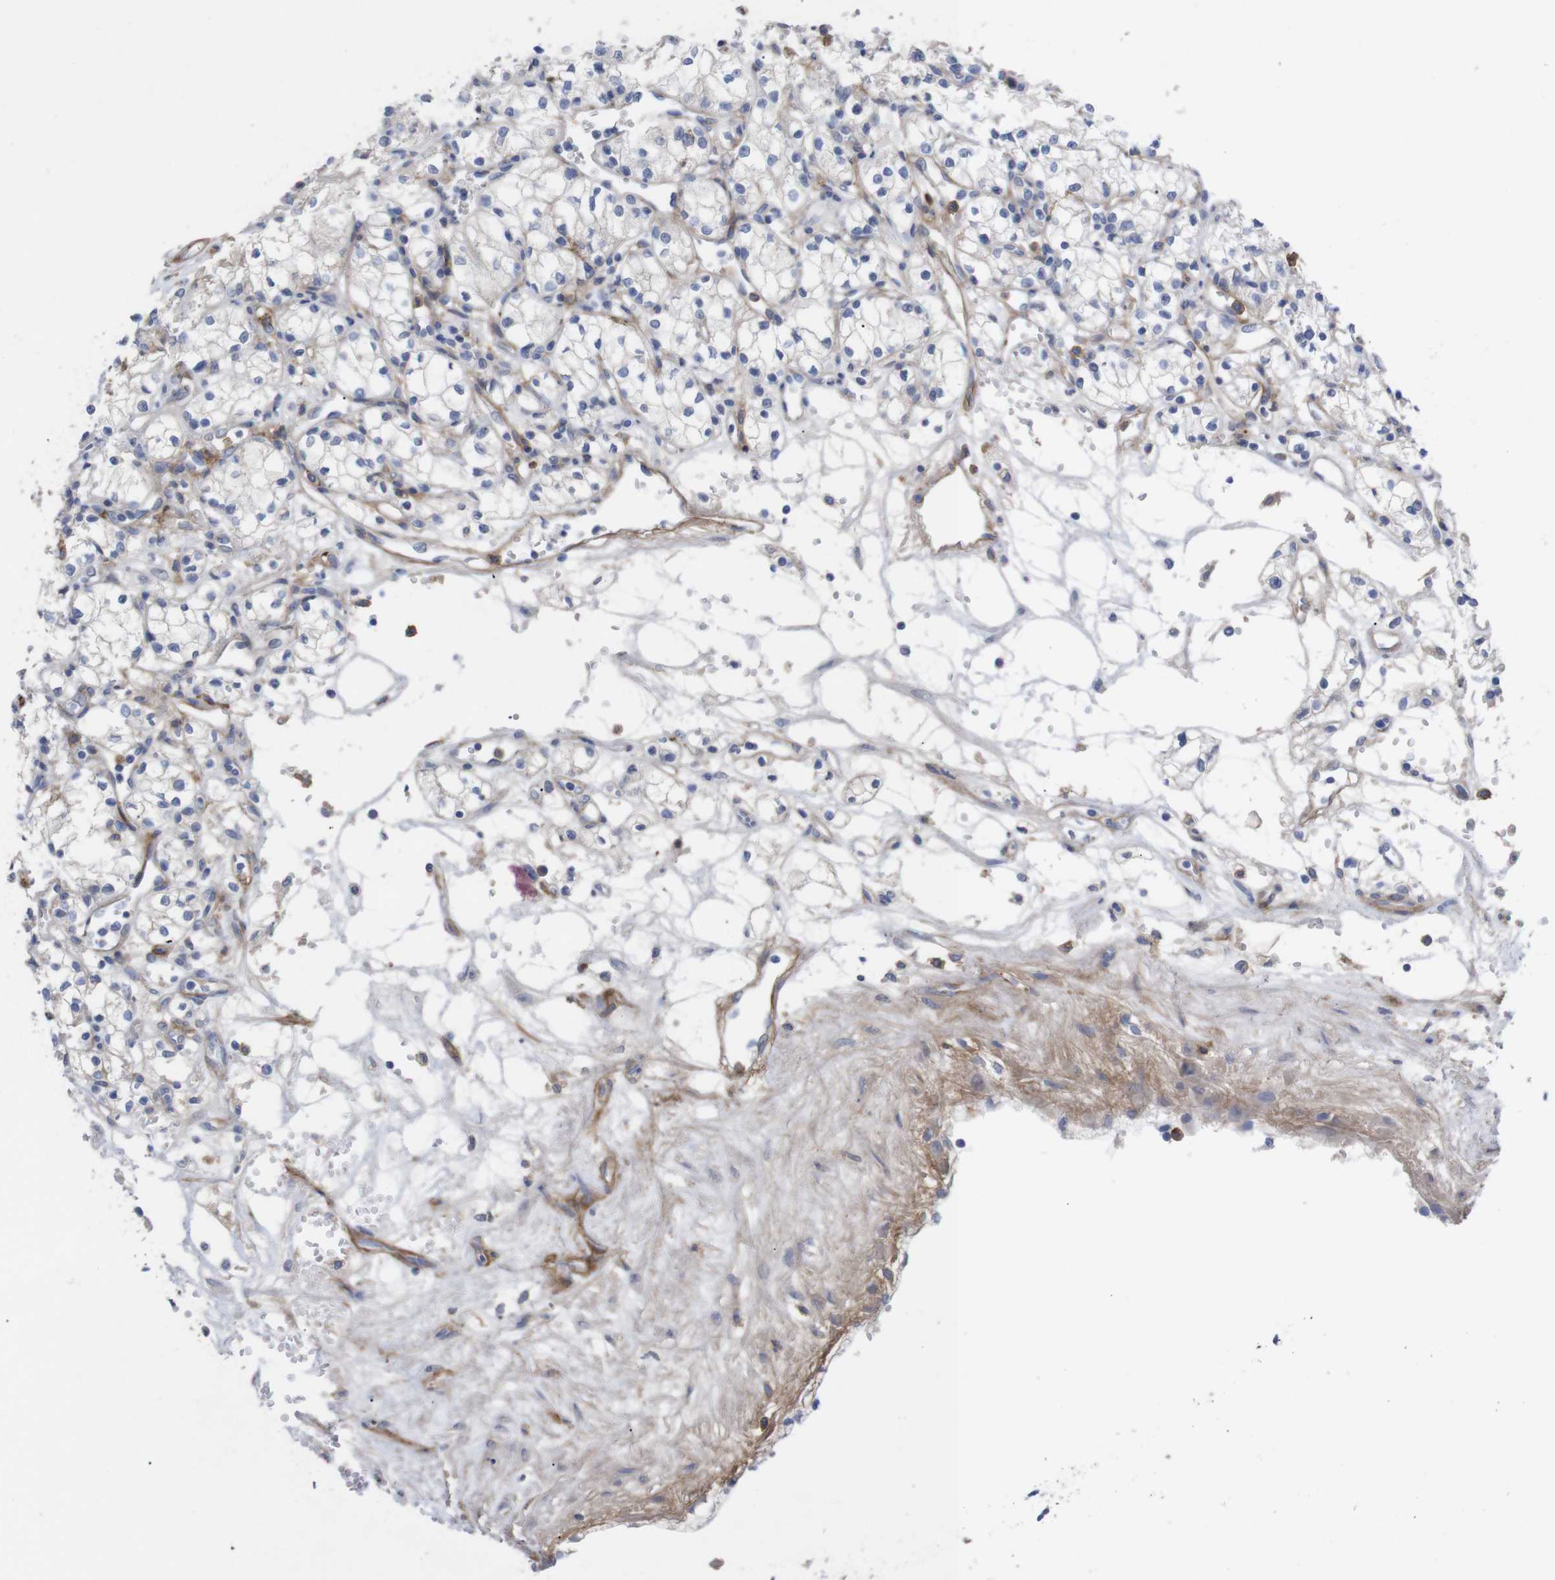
{"staining": {"intensity": "negative", "quantity": "none", "location": "none"}, "tissue": "renal cancer", "cell_type": "Tumor cells", "image_type": "cancer", "snomed": [{"axis": "morphology", "description": "Normal tissue, NOS"}, {"axis": "morphology", "description": "Adenocarcinoma, NOS"}, {"axis": "topography", "description": "Kidney"}], "caption": "The image displays no staining of tumor cells in renal adenocarcinoma.", "gene": "C5AR1", "patient": {"sex": "male", "age": 59}}